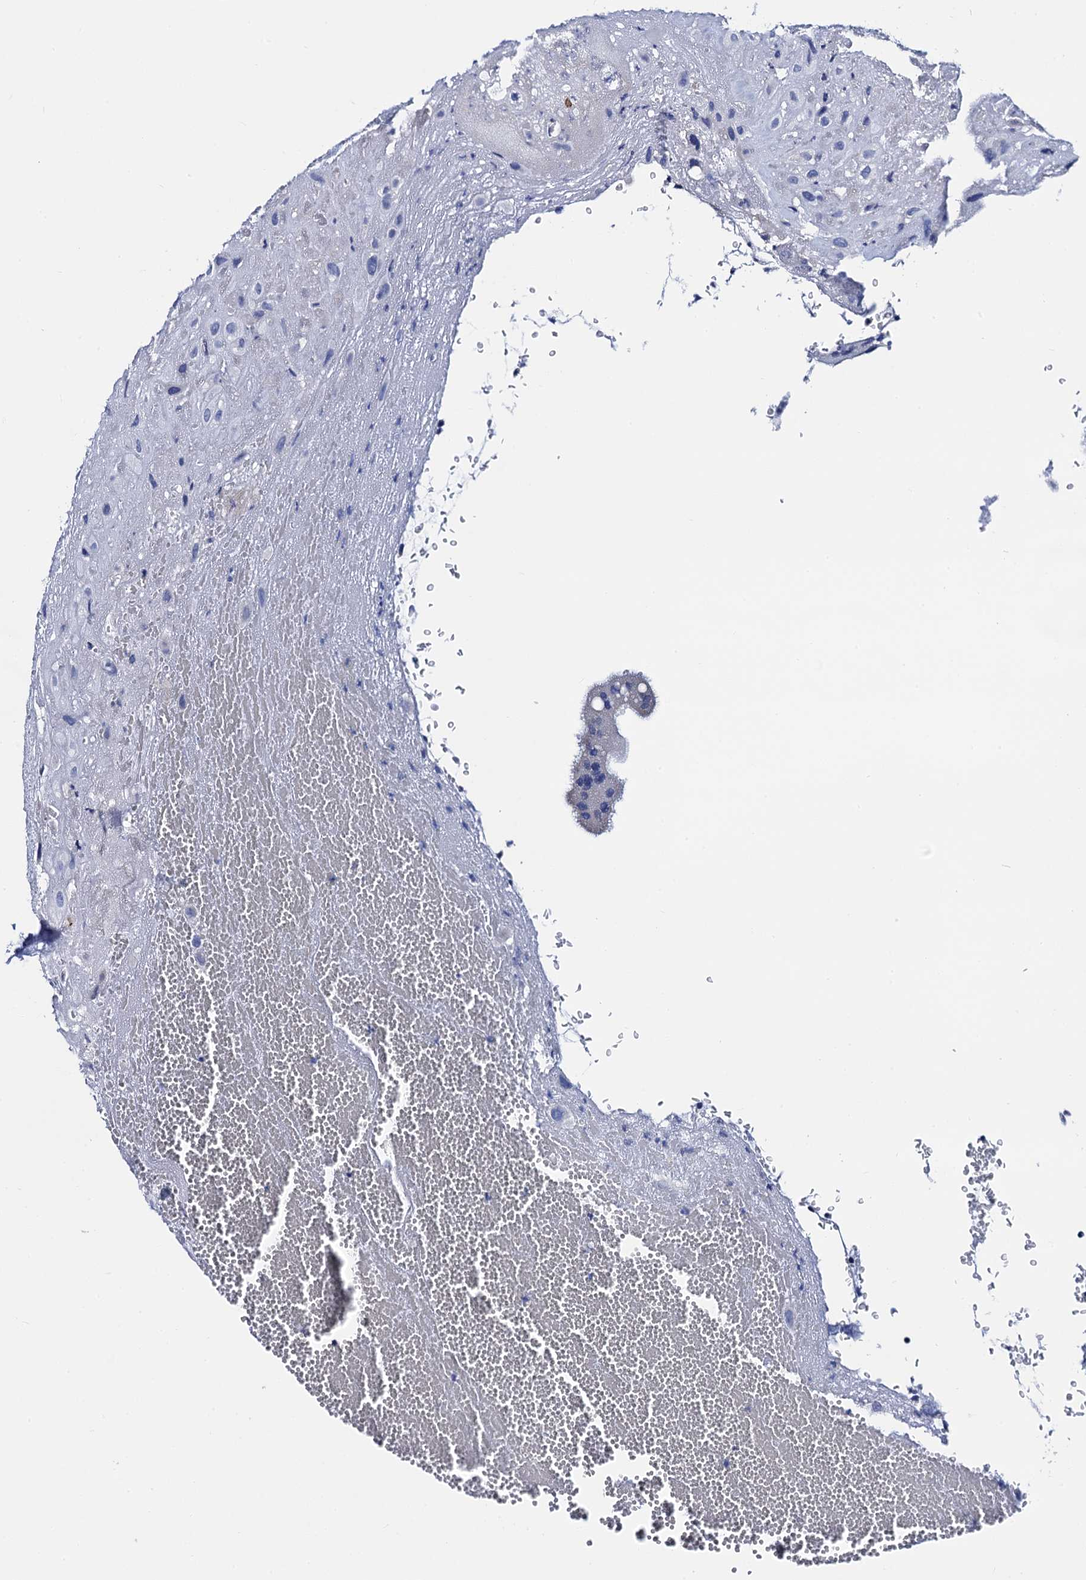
{"staining": {"intensity": "negative", "quantity": "none", "location": "none"}, "tissue": "placenta", "cell_type": "Decidual cells", "image_type": "normal", "snomed": [{"axis": "morphology", "description": "Normal tissue, NOS"}, {"axis": "topography", "description": "Placenta"}], "caption": "There is no significant positivity in decidual cells of placenta. (DAB immunohistochemistry visualized using brightfield microscopy, high magnification).", "gene": "ACADSB", "patient": {"sex": "female", "age": 35}}